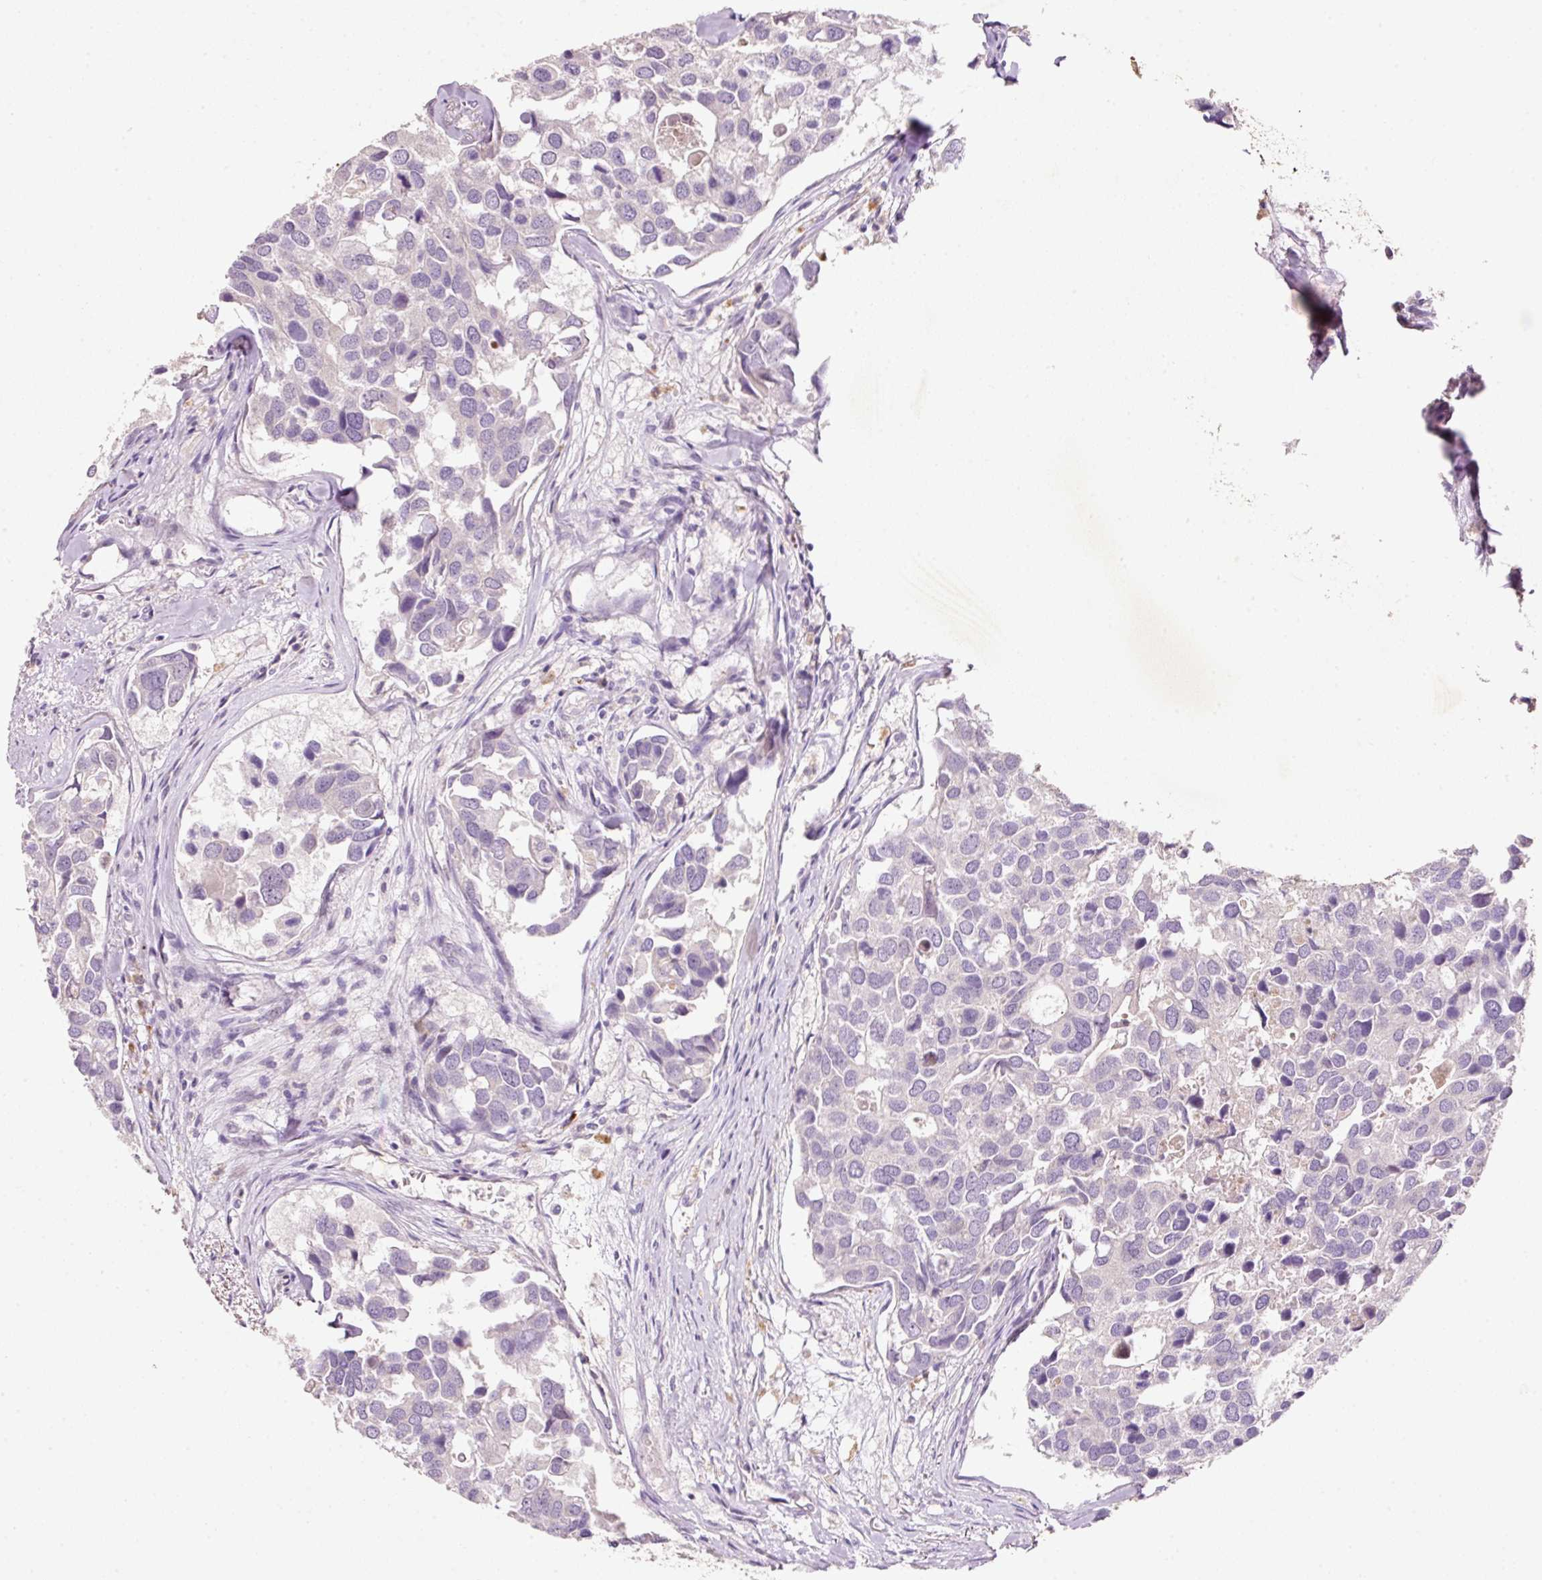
{"staining": {"intensity": "negative", "quantity": "none", "location": "none"}, "tissue": "breast cancer", "cell_type": "Tumor cells", "image_type": "cancer", "snomed": [{"axis": "morphology", "description": "Duct carcinoma"}, {"axis": "topography", "description": "Breast"}], "caption": "Immunohistochemistry (IHC) micrograph of human breast infiltrating ductal carcinoma stained for a protein (brown), which displays no staining in tumor cells.", "gene": "TENT5C", "patient": {"sex": "female", "age": 83}}